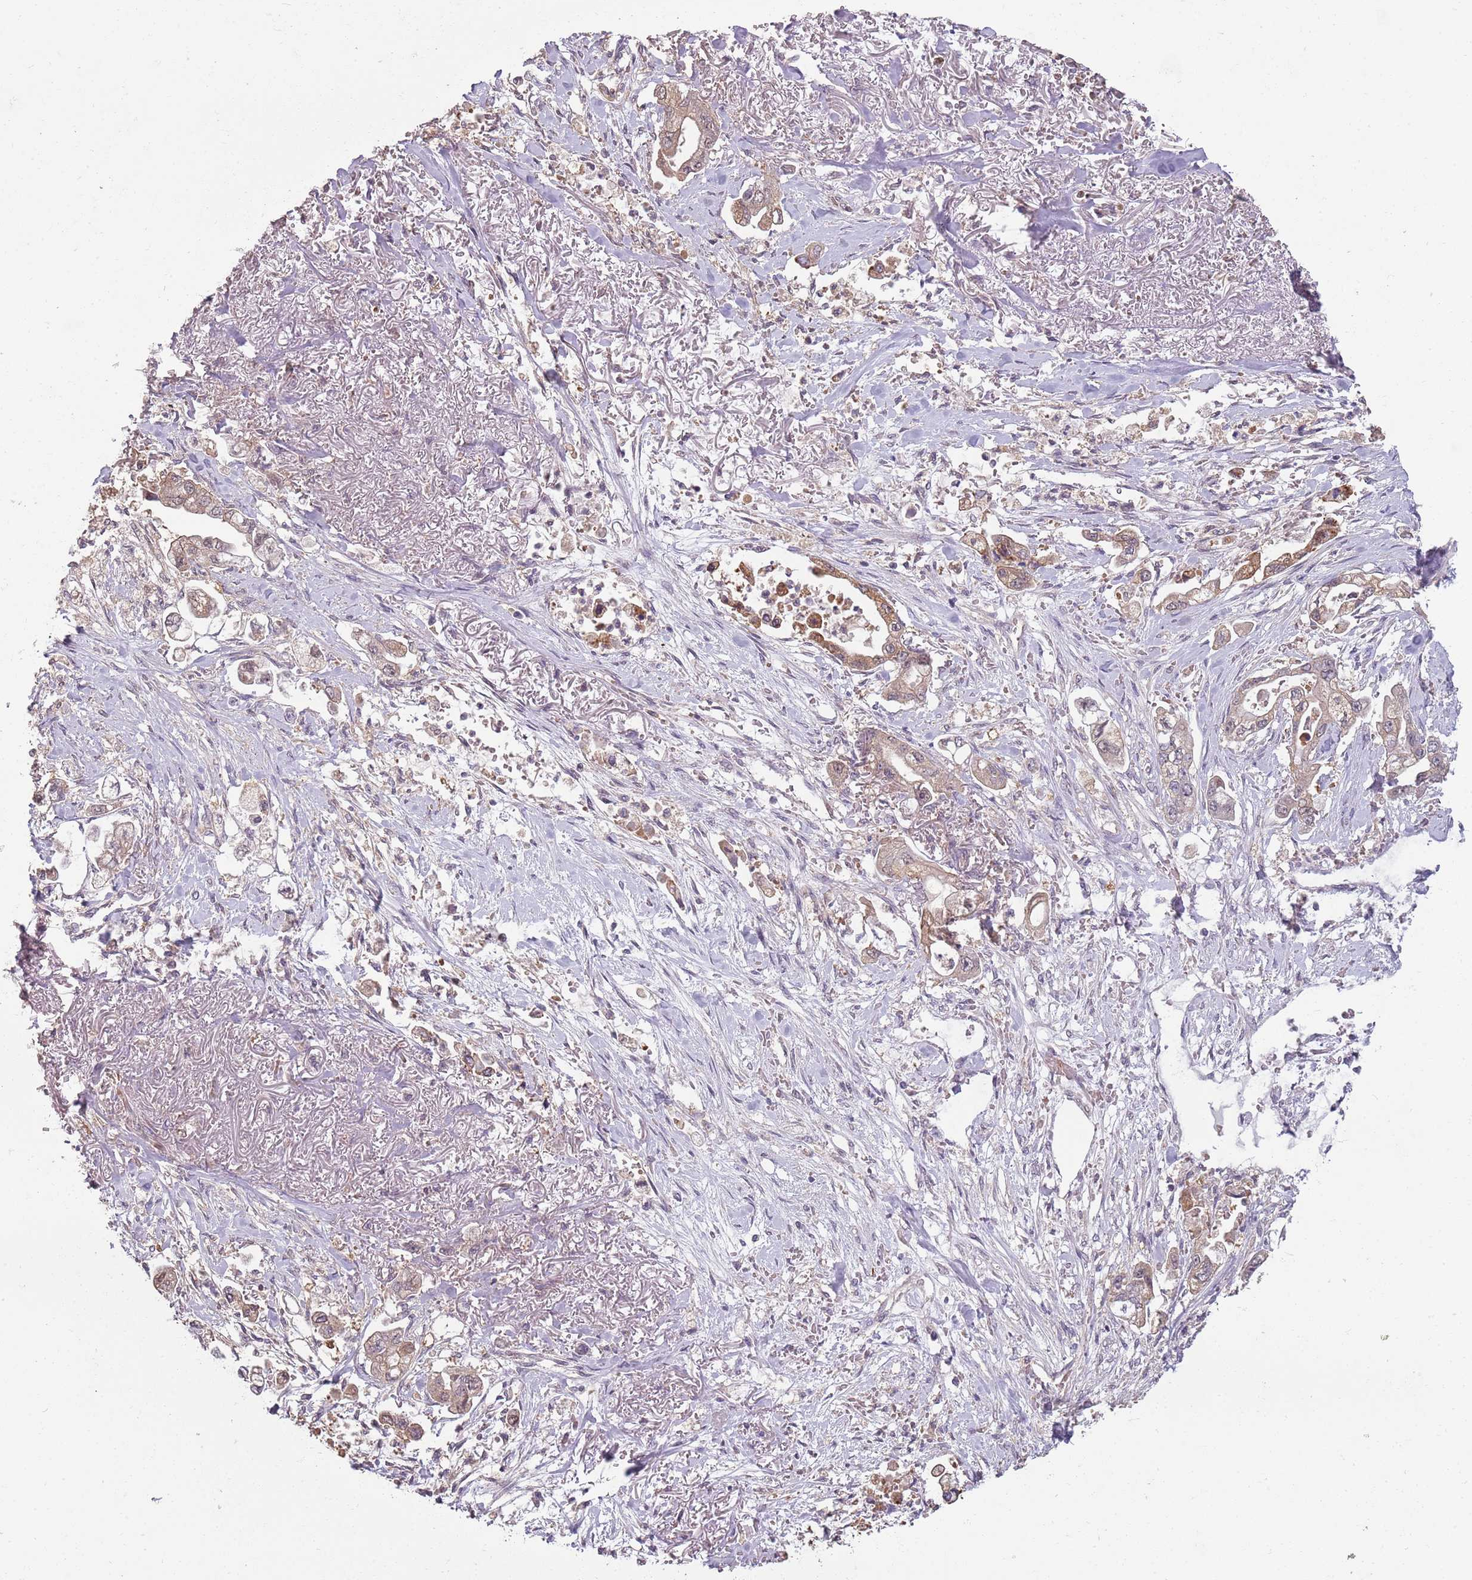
{"staining": {"intensity": "weak", "quantity": ">75%", "location": "cytoplasmic/membranous"}, "tissue": "stomach cancer", "cell_type": "Tumor cells", "image_type": "cancer", "snomed": [{"axis": "morphology", "description": "Adenocarcinoma, NOS"}, {"axis": "topography", "description": "Stomach"}], "caption": "Stomach cancer tissue exhibits weak cytoplasmic/membranous expression in about >75% of tumor cells Using DAB (brown) and hematoxylin (blue) stains, captured at high magnification using brightfield microscopy.", "gene": "TEKT4", "patient": {"sex": "male", "age": 62}}